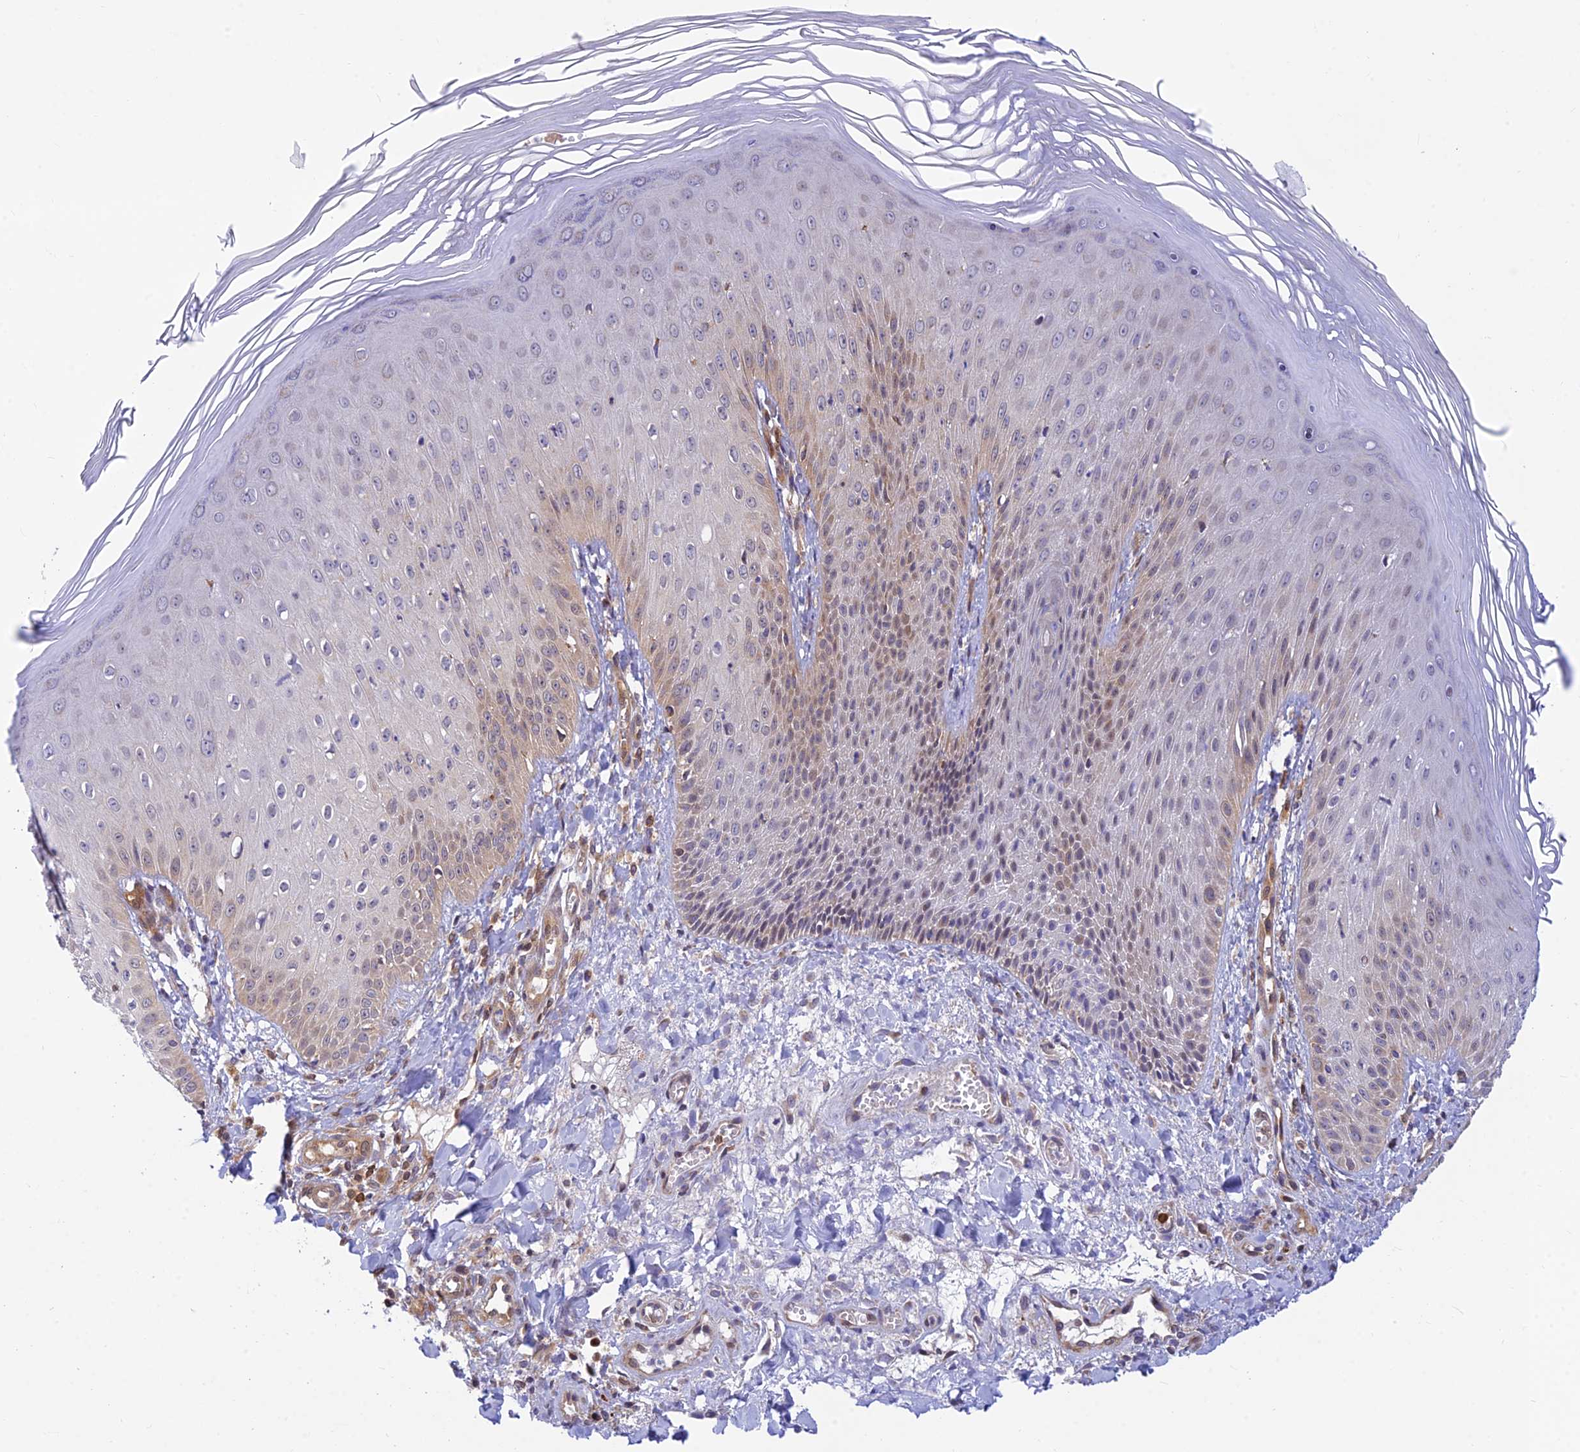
{"staining": {"intensity": "weak", "quantity": "25%-75%", "location": "cytoplasmic/membranous"}, "tissue": "skin", "cell_type": "Epidermal cells", "image_type": "normal", "snomed": [{"axis": "morphology", "description": "Normal tissue, NOS"}, {"axis": "morphology", "description": "Inflammation, NOS"}, {"axis": "topography", "description": "Soft tissue"}, {"axis": "topography", "description": "Anal"}], "caption": "Immunohistochemical staining of benign skin shows weak cytoplasmic/membranous protein positivity in approximately 25%-75% of epidermal cells. The staining was performed using DAB, with brown indicating positive protein expression. Nuclei are stained blue with hematoxylin.", "gene": "LYSMD2", "patient": {"sex": "female", "age": 15}}